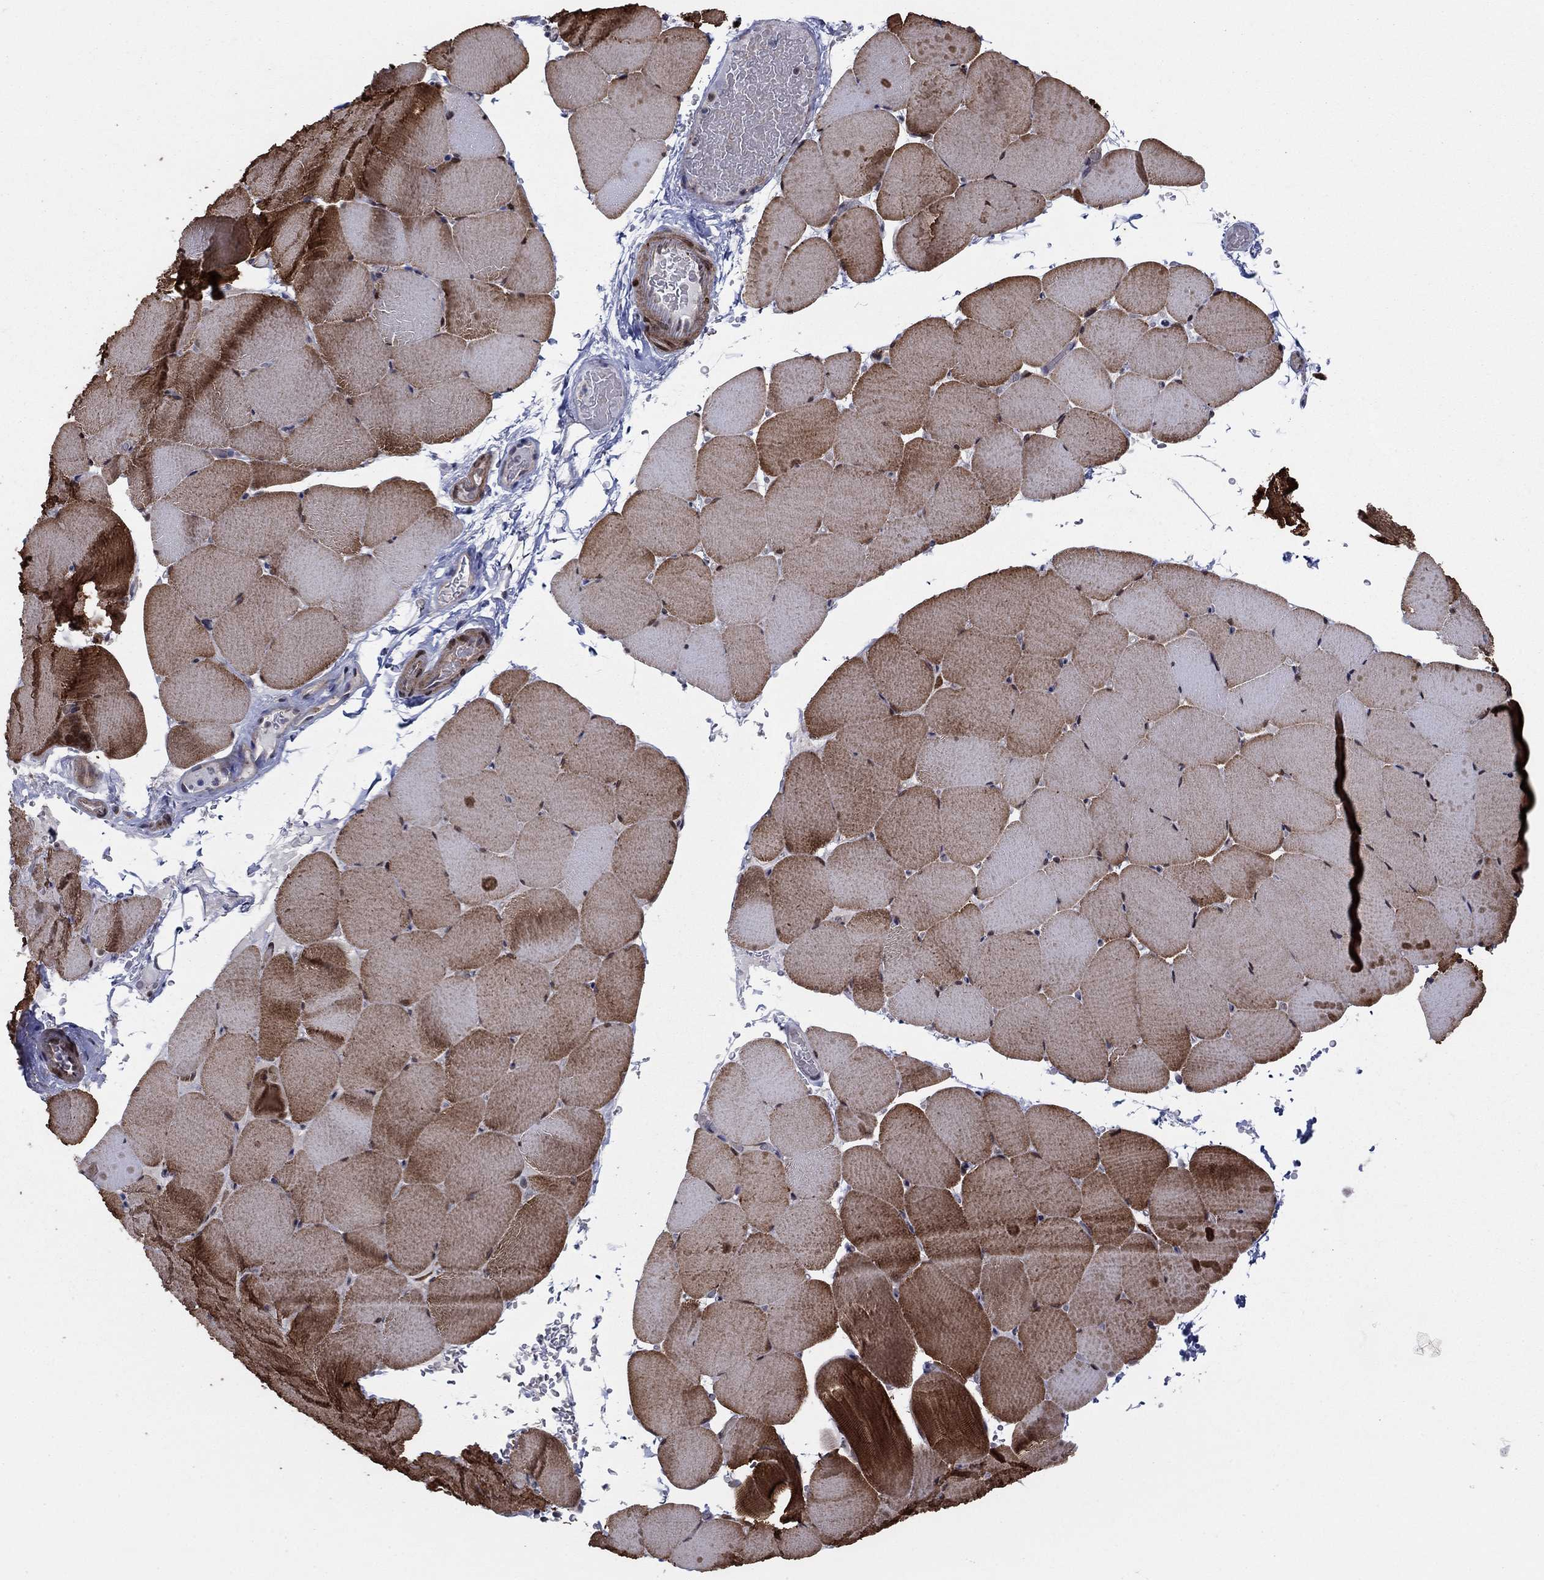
{"staining": {"intensity": "strong", "quantity": "25%-75%", "location": "cytoplasmic/membranous"}, "tissue": "skeletal muscle", "cell_type": "Myocytes", "image_type": "normal", "snomed": [{"axis": "morphology", "description": "Normal tissue, NOS"}, {"axis": "topography", "description": "Skeletal muscle"}], "caption": "A brown stain shows strong cytoplasmic/membranous positivity of a protein in myocytes of benign skeletal muscle. The staining was performed using DAB (3,3'-diaminobenzidine), with brown indicating positive protein expression. Nuclei are stained blue with hematoxylin.", "gene": "PSMC1", "patient": {"sex": "female", "age": 37}}